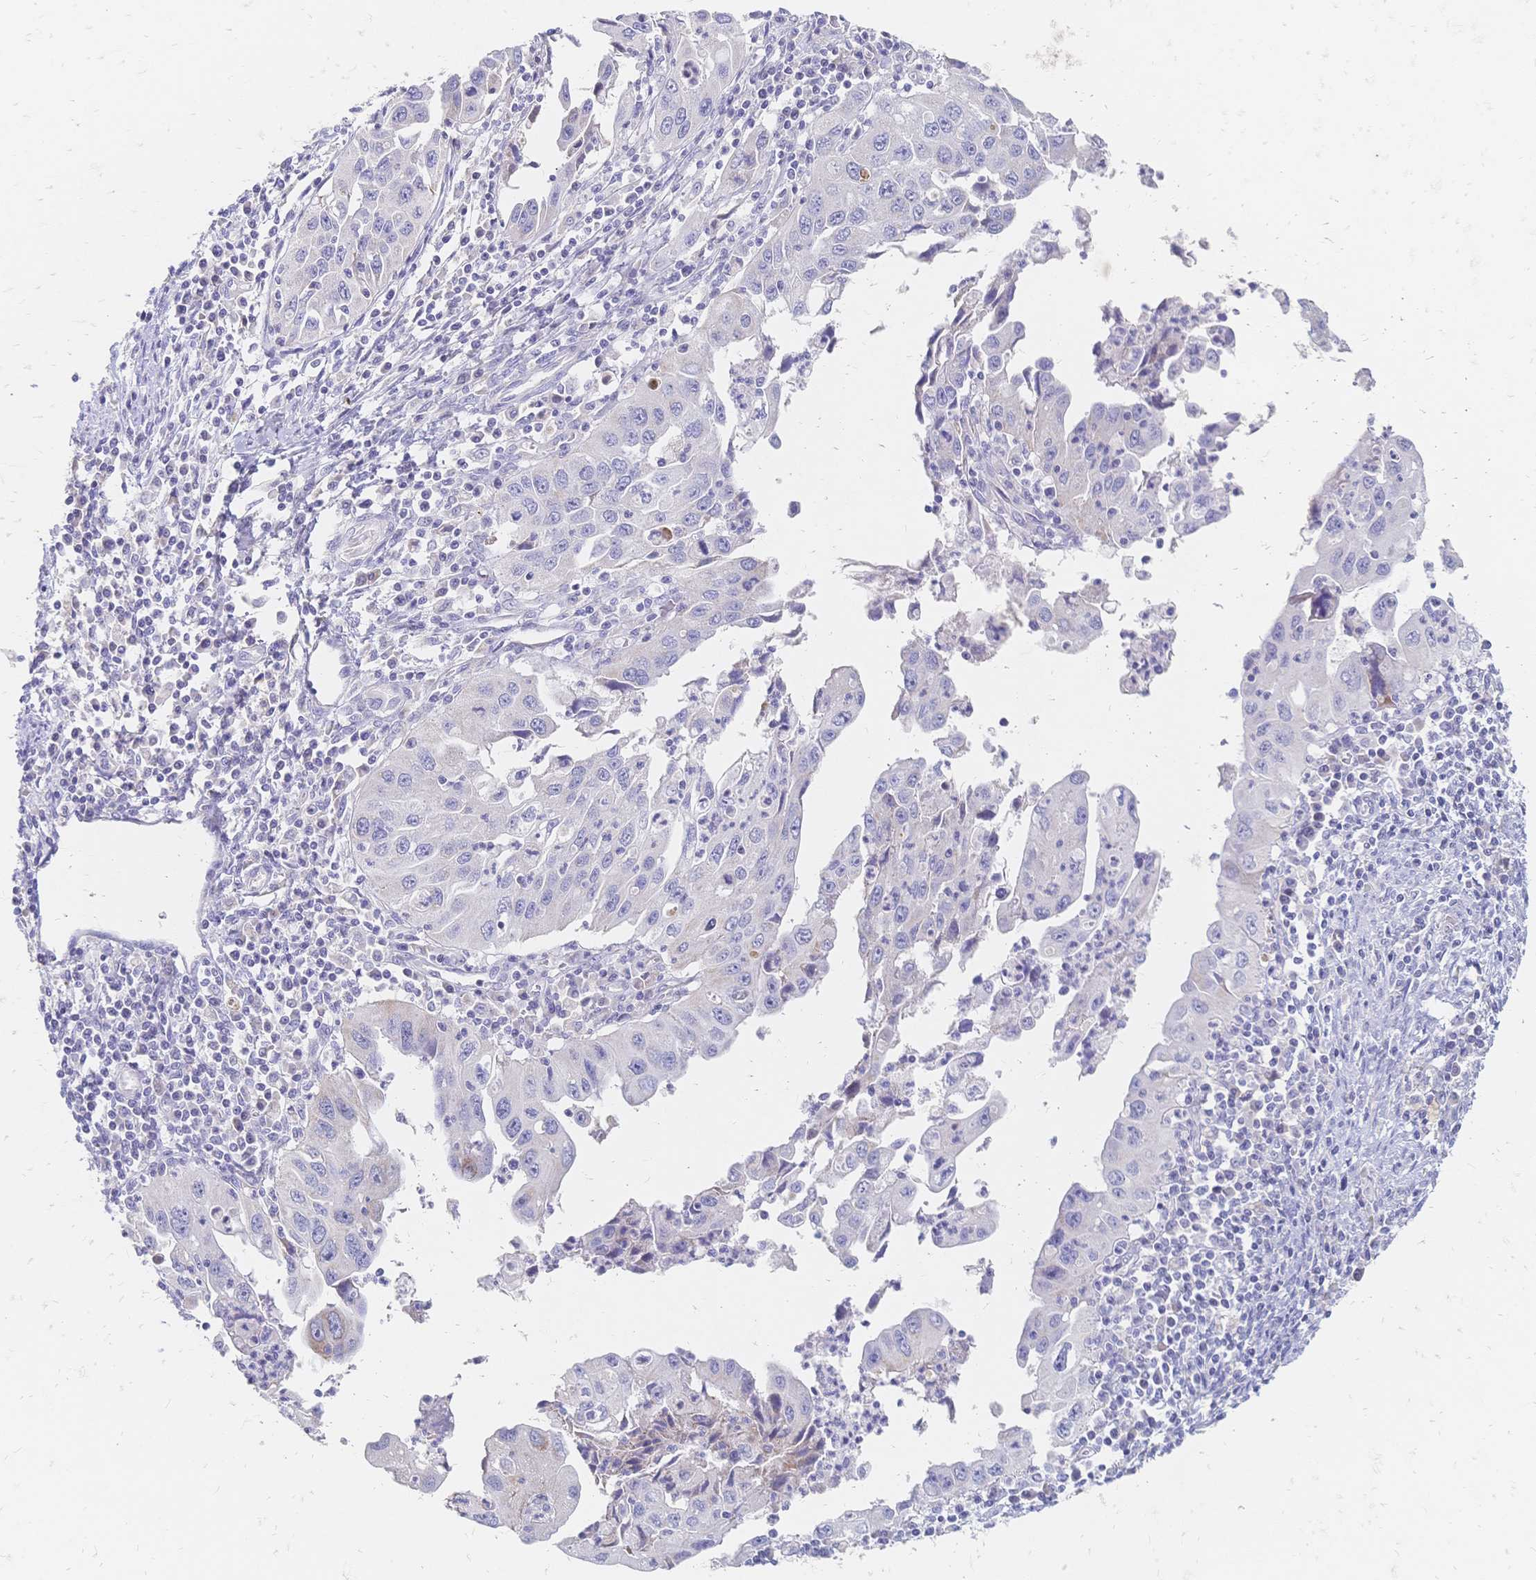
{"staining": {"intensity": "negative", "quantity": "none", "location": "none"}, "tissue": "endometrial cancer", "cell_type": "Tumor cells", "image_type": "cancer", "snomed": [{"axis": "morphology", "description": "Adenocarcinoma, NOS"}, {"axis": "topography", "description": "Uterus"}], "caption": "This is a histopathology image of immunohistochemistry (IHC) staining of endometrial cancer (adenocarcinoma), which shows no staining in tumor cells.", "gene": "VWC2L", "patient": {"sex": "female", "age": 62}}